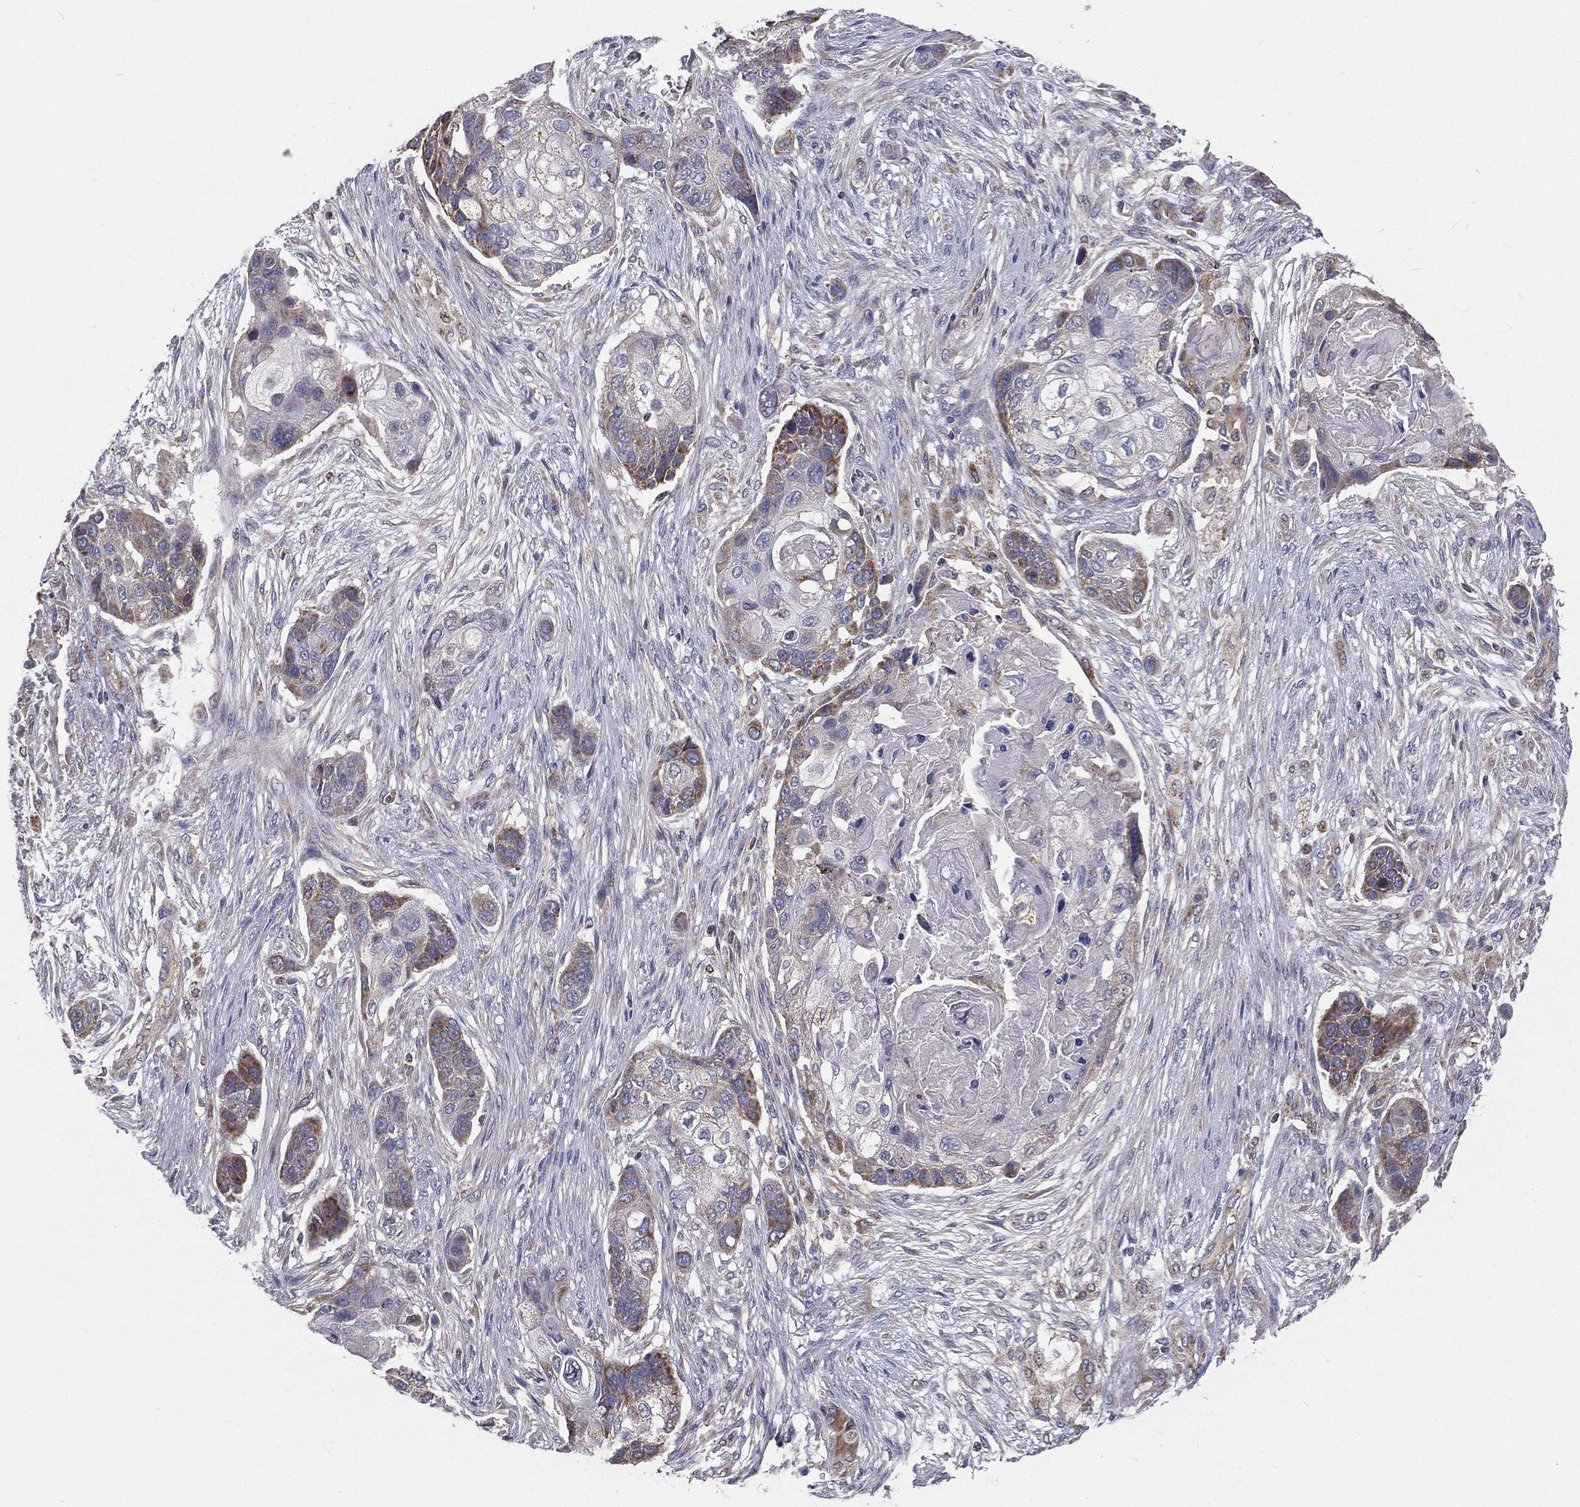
{"staining": {"intensity": "moderate", "quantity": "25%-75%", "location": "cytoplasmic/membranous"}, "tissue": "lung cancer", "cell_type": "Tumor cells", "image_type": "cancer", "snomed": [{"axis": "morphology", "description": "Squamous cell carcinoma, NOS"}, {"axis": "topography", "description": "Lung"}], "caption": "Tumor cells show medium levels of moderate cytoplasmic/membranous positivity in approximately 25%-75% of cells in lung cancer. The staining was performed using DAB to visualize the protein expression in brown, while the nuclei were stained in blue with hematoxylin (Magnification: 20x).", "gene": "HADH", "patient": {"sex": "male", "age": 69}}